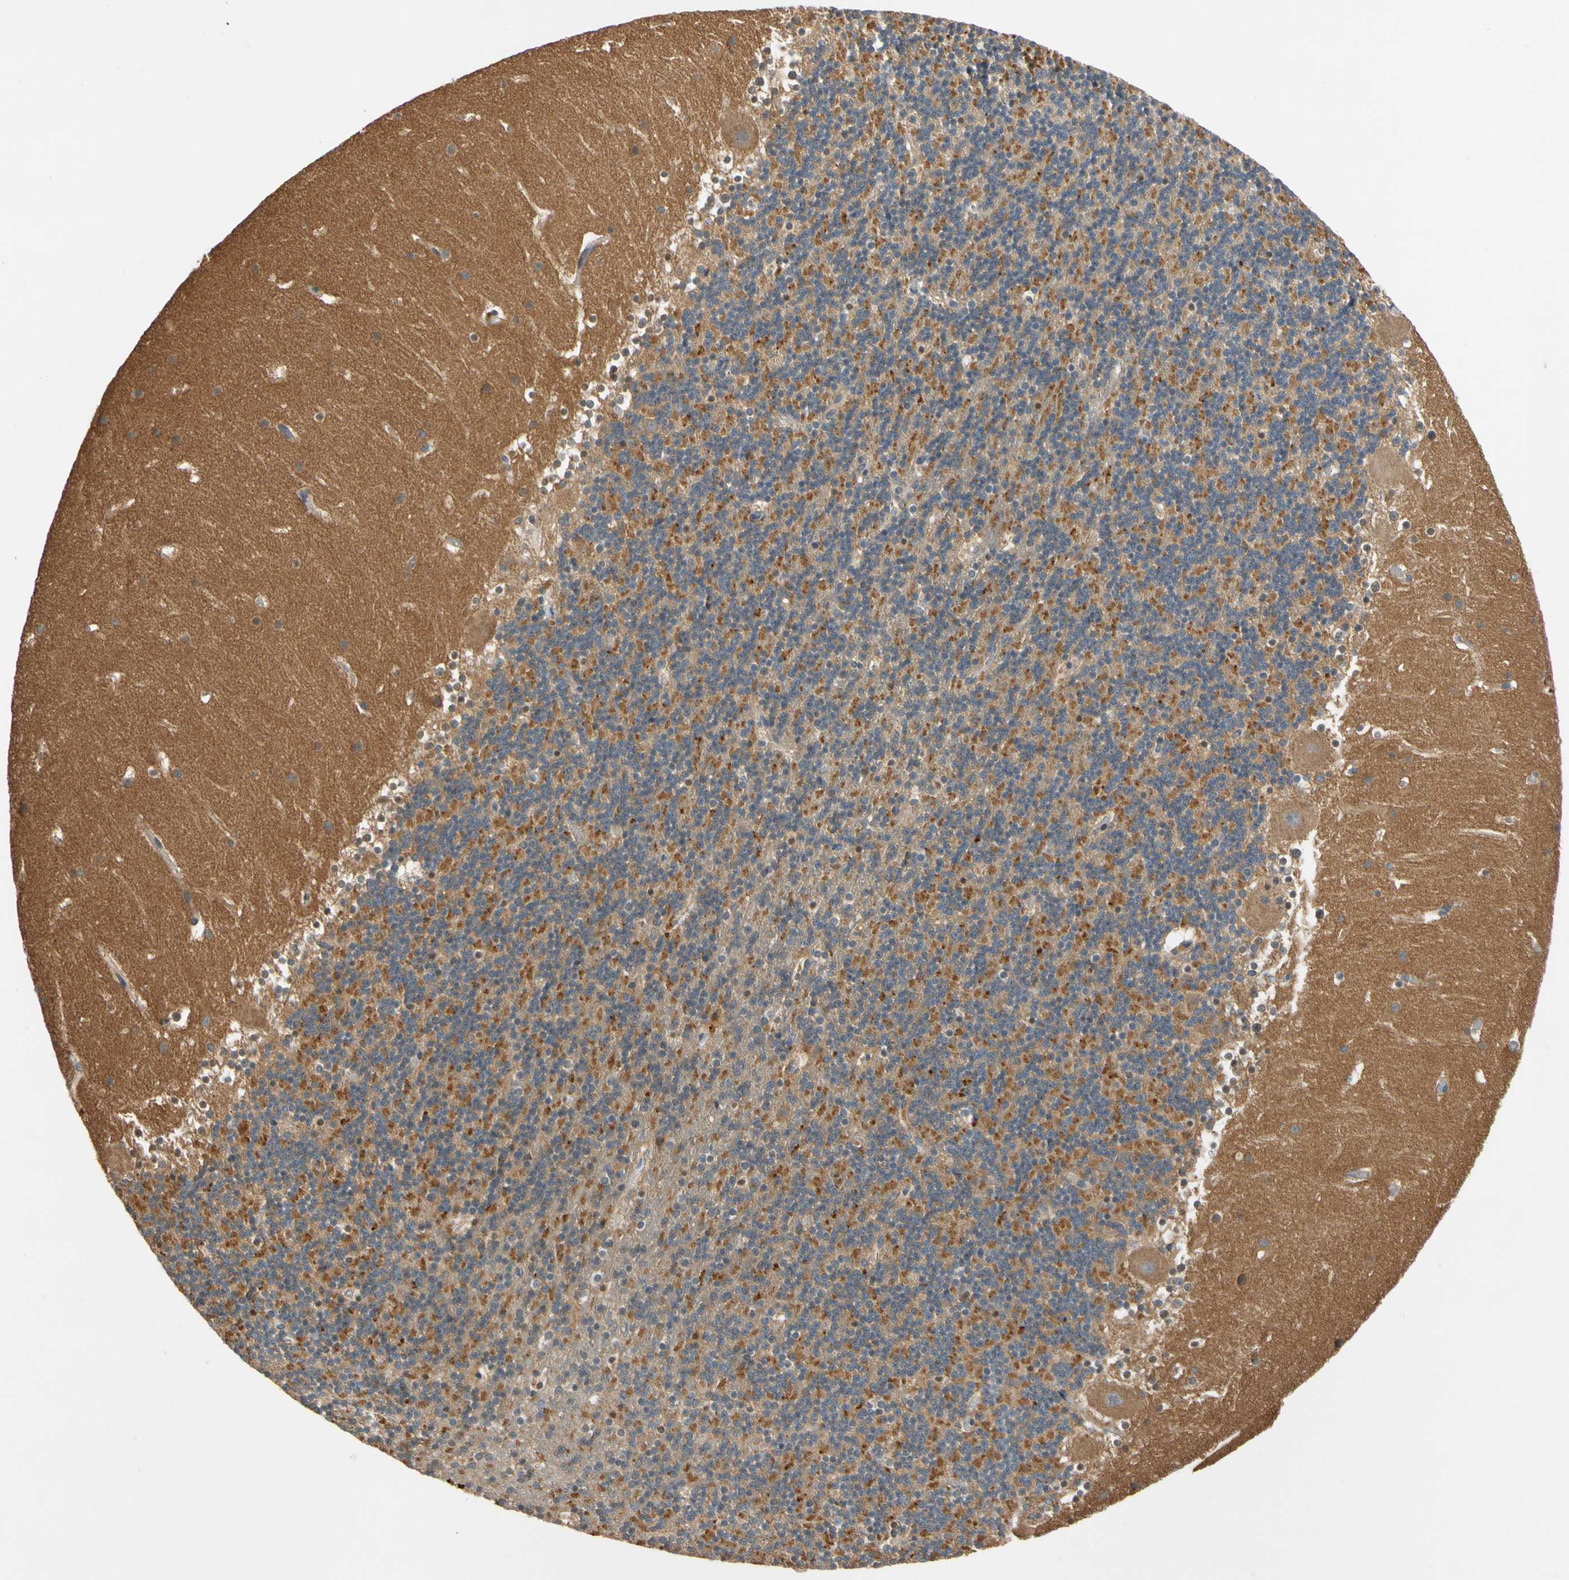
{"staining": {"intensity": "strong", "quantity": "25%-75%", "location": "cytoplasmic/membranous"}, "tissue": "cerebellum", "cell_type": "Cells in granular layer", "image_type": "normal", "snomed": [{"axis": "morphology", "description": "Normal tissue, NOS"}, {"axis": "topography", "description": "Cerebellum"}], "caption": "Immunohistochemistry (IHC) of benign human cerebellum demonstrates high levels of strong cytoplasmic/membranous staining in approximately 25%-75% of cells in granular layer. The staining is performed using DAB (3,3'-diaminobenzidine) brown chromogen to label protein expression. The nuclei are counter-stained blue using hematoxylin.", "gene": "USP12", "patient": {"sex": "male", "age": 45}}